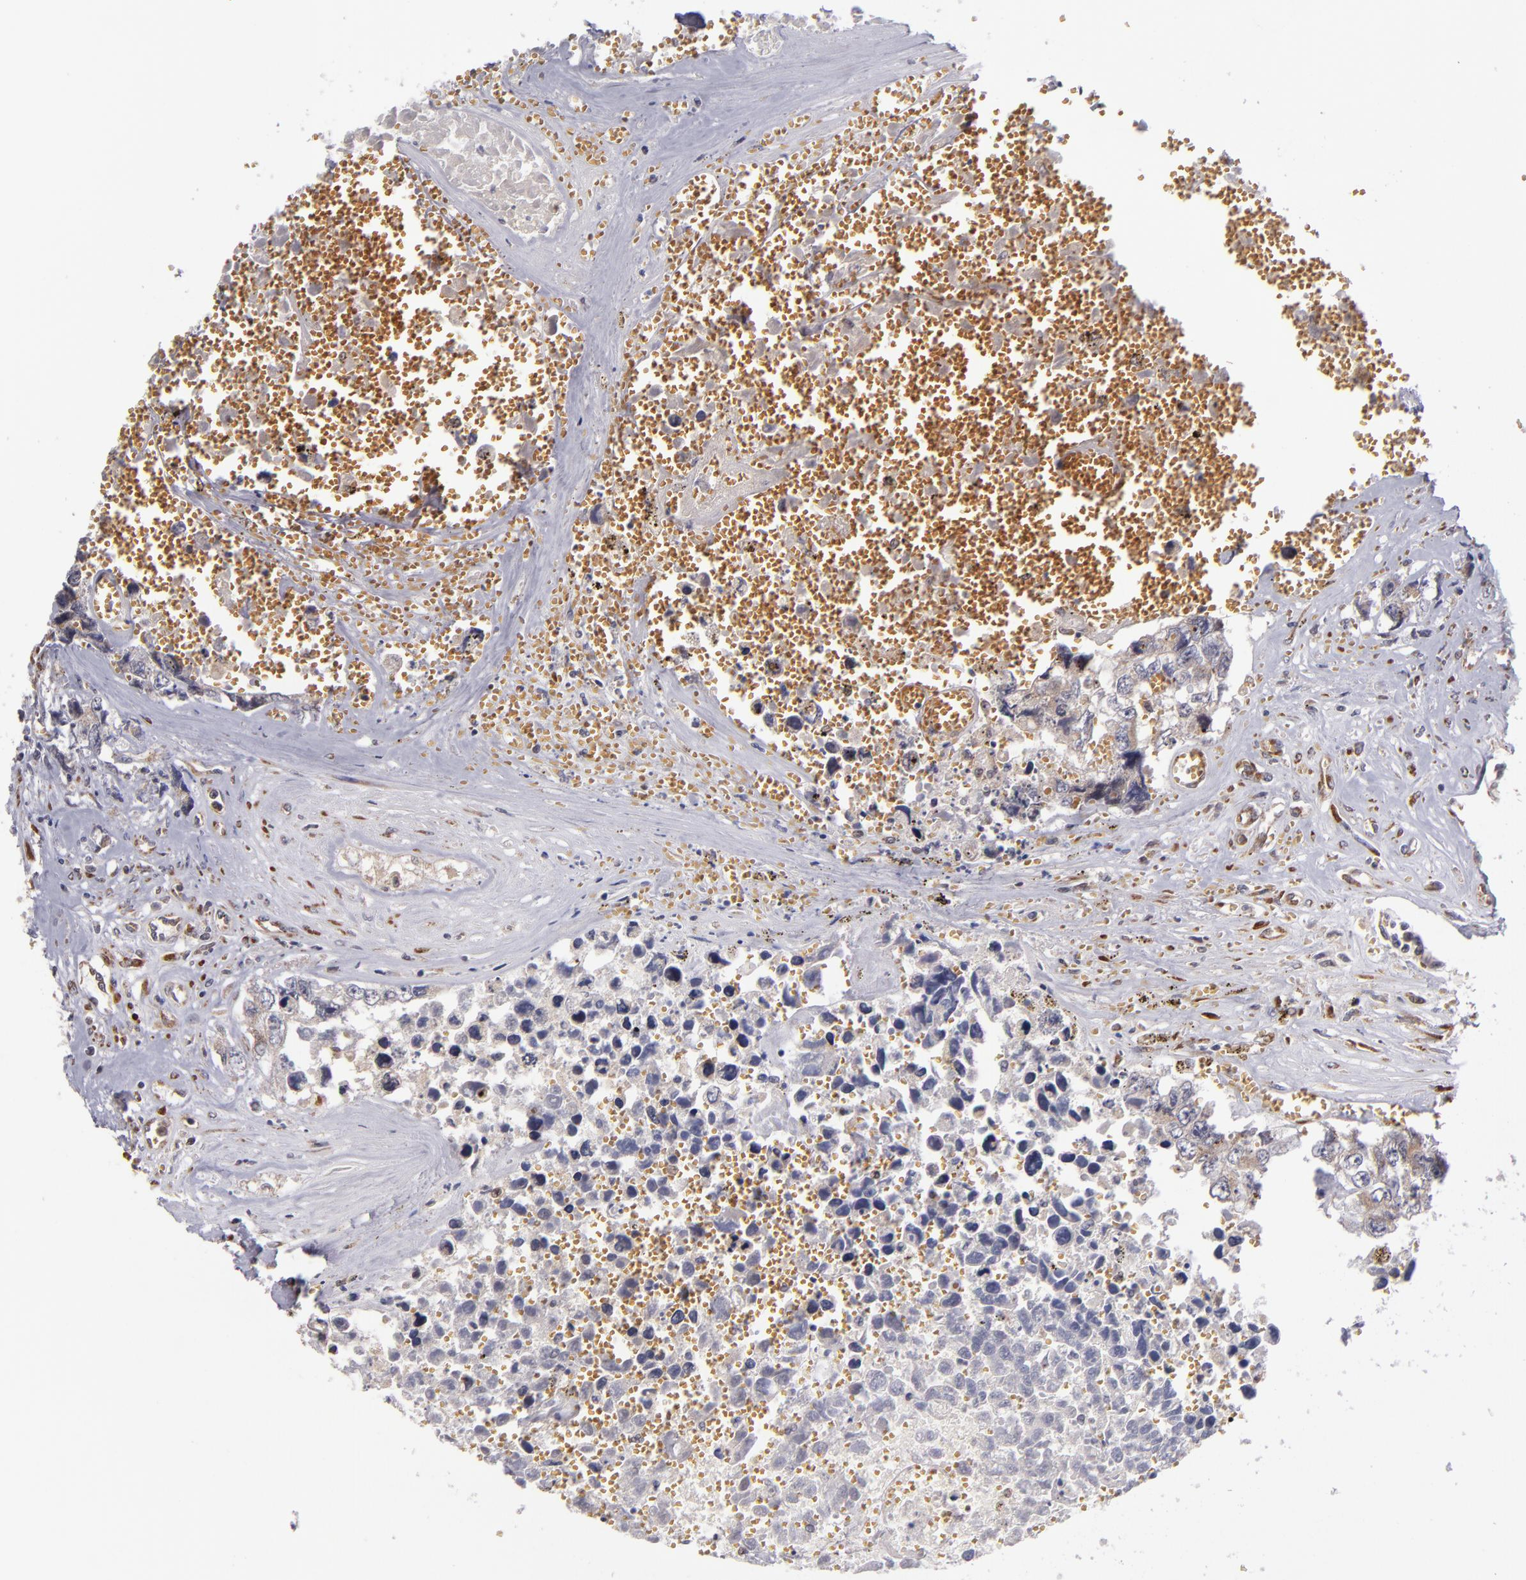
{"staining": {"intensity": "weak", "quantity": ">75%", "location": "cytoplasmic/membranous"}, "tissue": "testis cancer", "cell_type": "Tumor cells", "image_type": "cancer", "snomed": [{"axis": "morphology", "description": "Carcinoma, Embryonal, NOS"}, {"axis": "topography", "description": "Testis"}], "caption": "Testis cancer (embryonal carcinoma) was stained to show a protein in brown. There is low levels of weak cytoplasmic/membranous positivity in about >75% of tumor cells. (IHC, brightfield microscopy, high magnification).", "gene": "CASP1", "patient": {"sex": "male", "age": 31}}